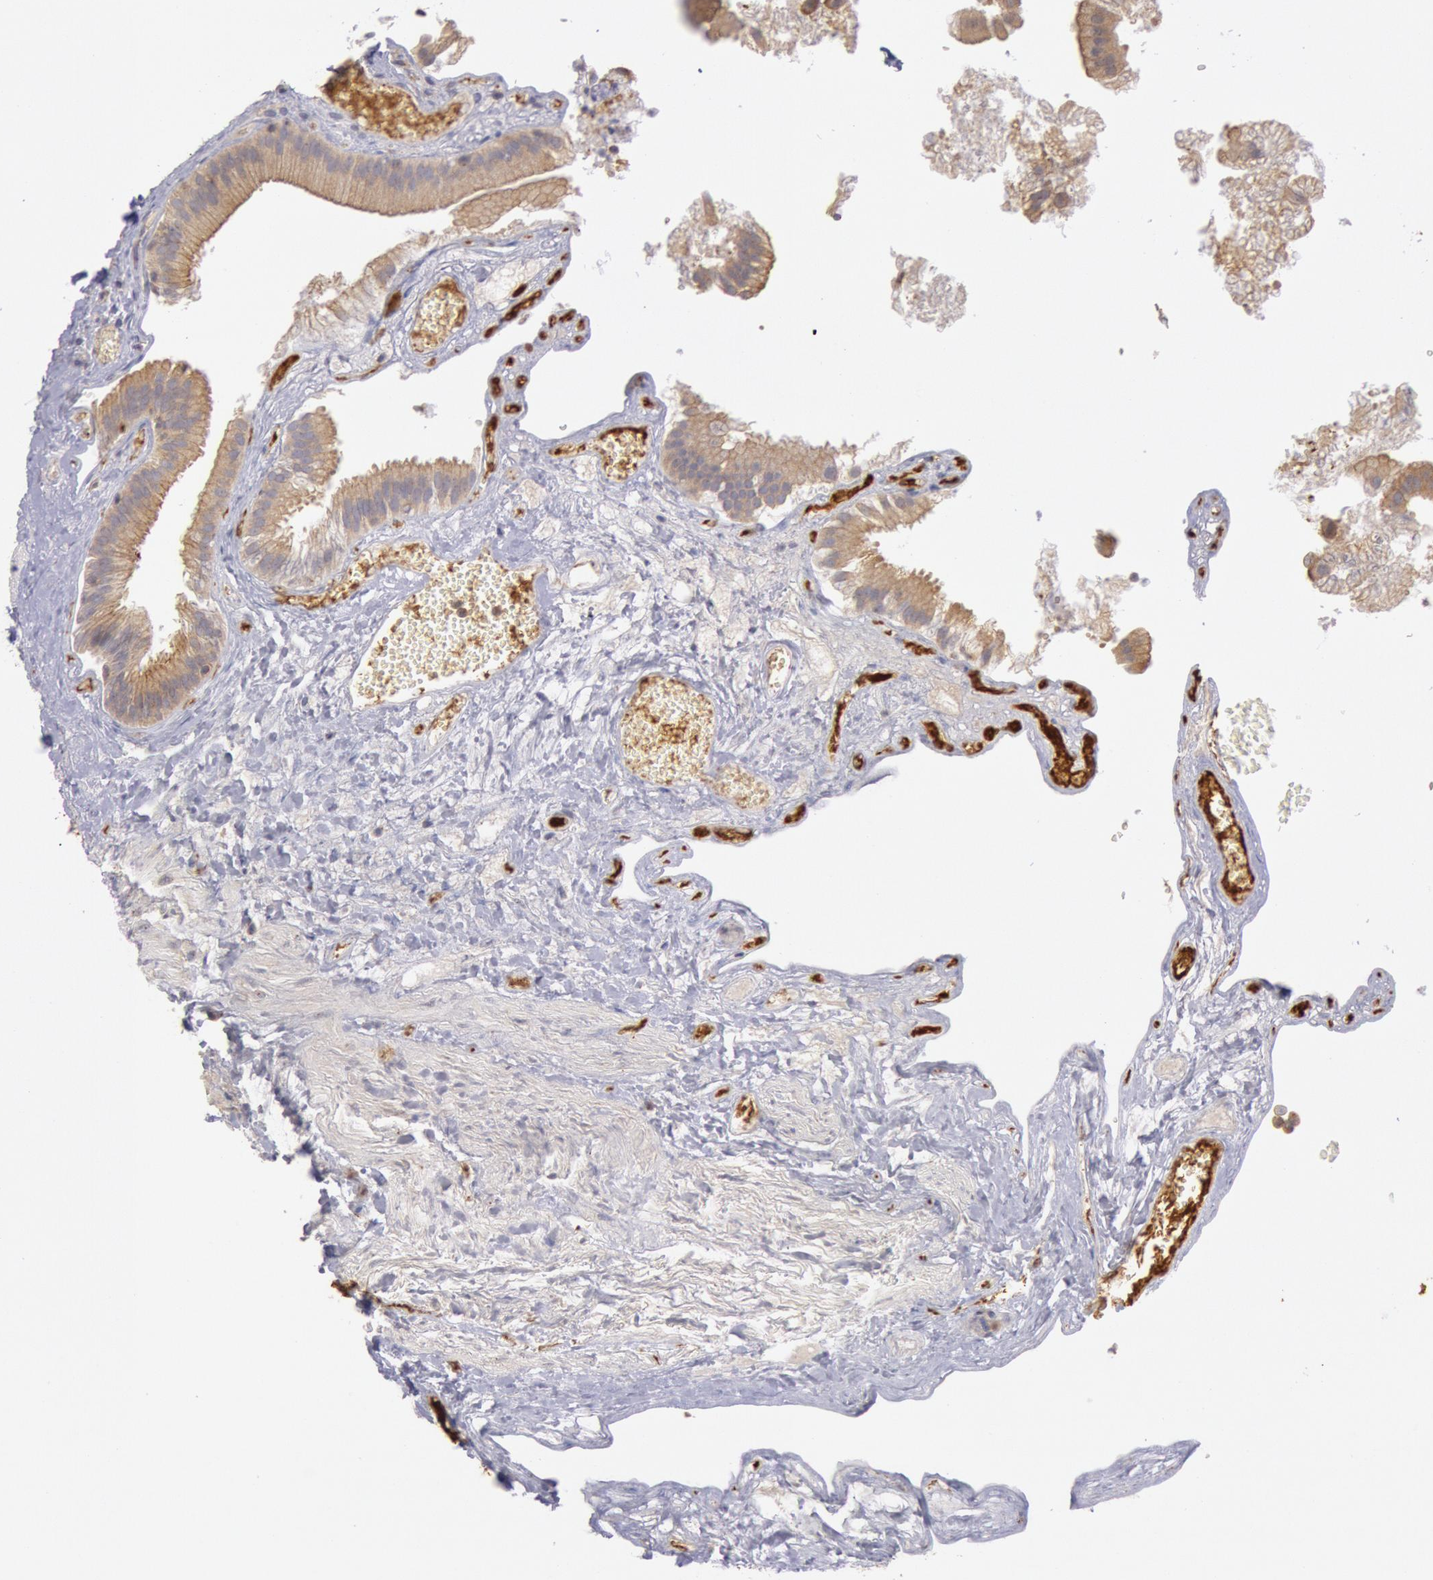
{"staining": {"intensity": "moderate", "quantity": ">75%", "location": "cytoplasmic/membranous"}, "tissue": "gallbladder", "cell_type": "Glandular cells", "image_type": "normal", "snomed": [{"axis": "morphology", "description": "Normal tissue, NOS"}, {"axis": "topography", "description": "Gallbladder"}], "caption": "Gallbladder stained with DAB (3,3'-diaminobenzidine) immunohistochemistry demonstrates medium levels of moderate cytoplasmic/membranous staining in approximately >75% of glandular cells. Using DAB (3,3'-diaminobenzidine) (brown) and hematoxylin (blue) stains, captured at high magnification using brightfield microscopy.", "gene": "PLA2G6", "patient": {"sex": "female", "age": 24}}